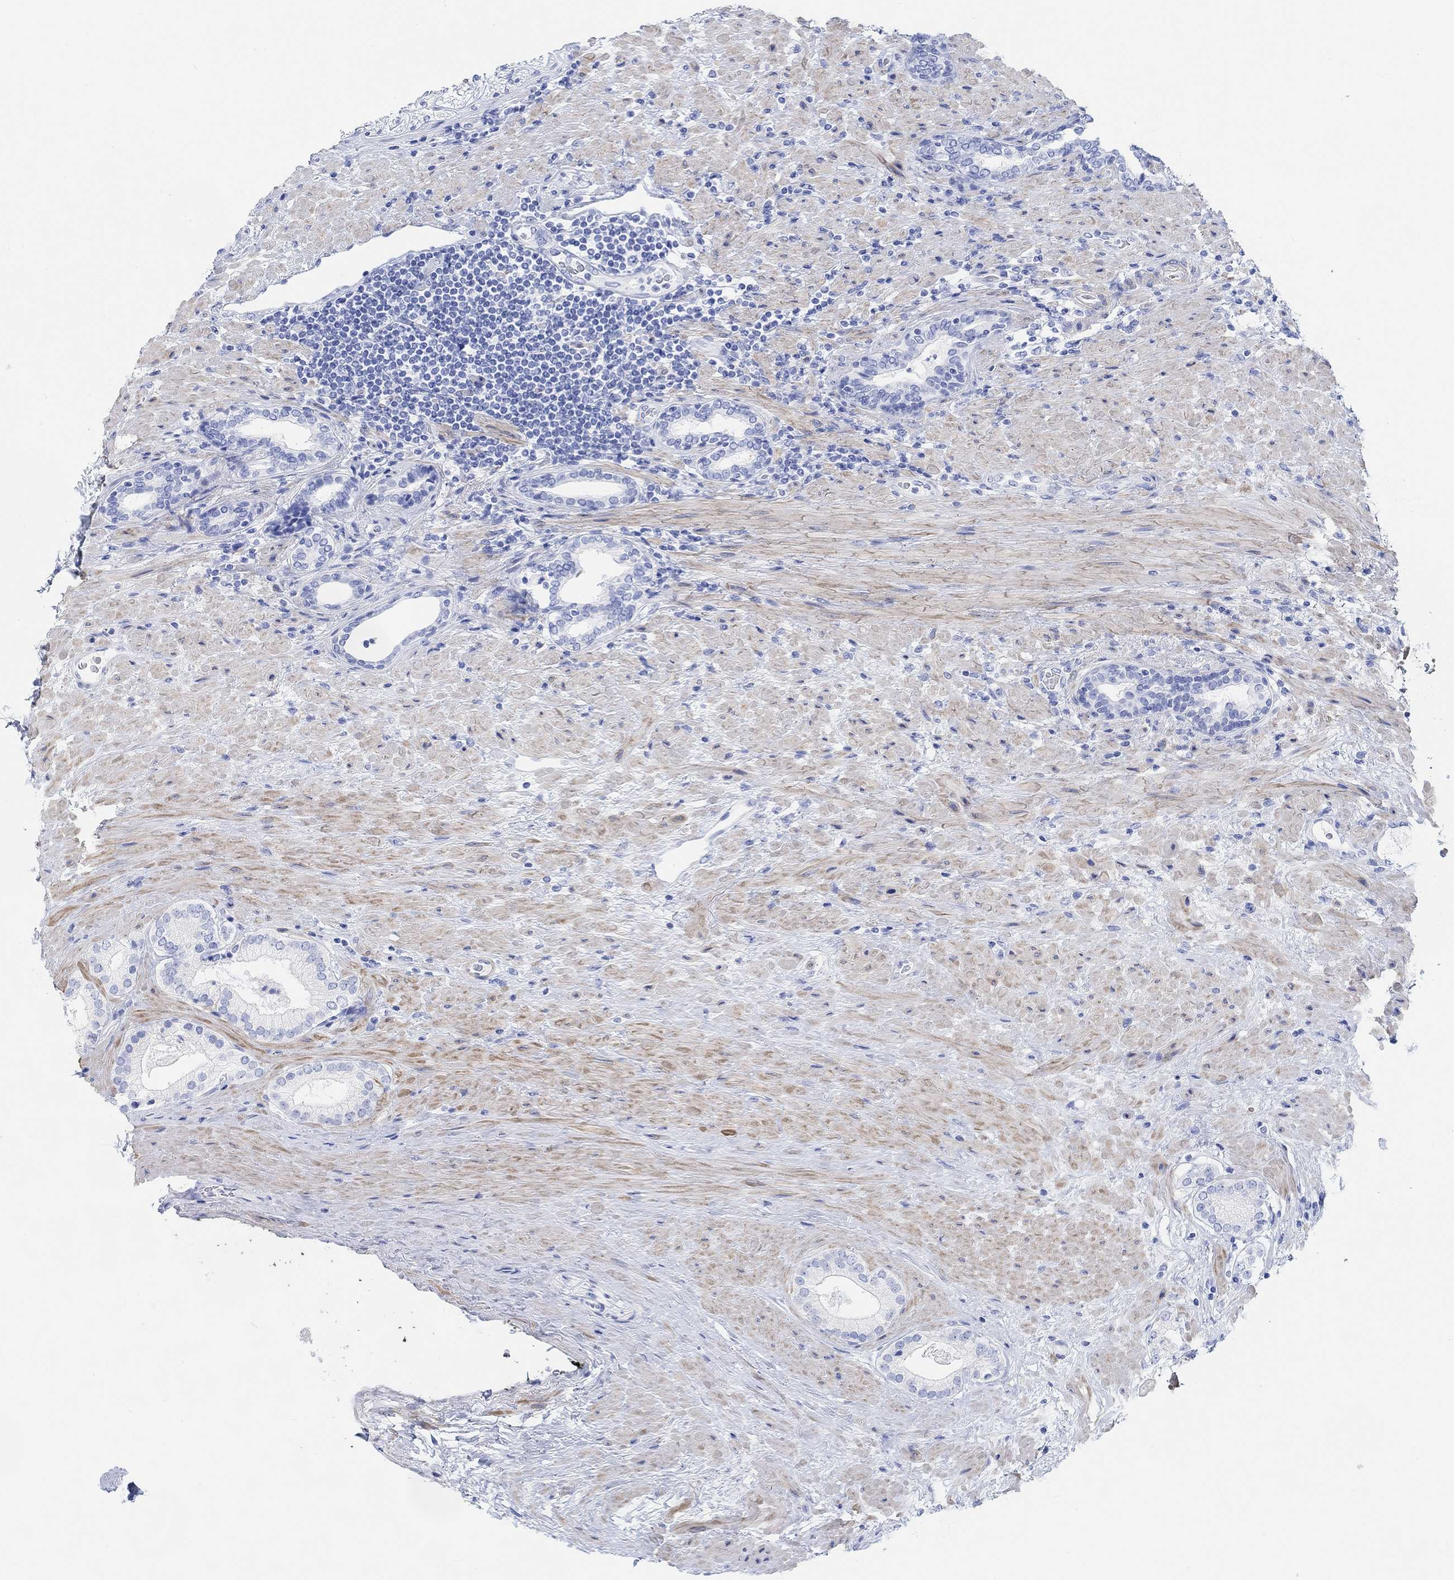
{"staining": {"intensity": "negative", "quantity": "none", "location": "none"}, "tissue": "prostate cancer", "cell_type": "Tumor cells", "image_type": "cancer", "snomed": [{"axis": "morphology", "description": "Adenocarcinoma, Low grade"}, {"axis": "topography", "description": "Prostate and seminal vesicle, NOS"}], "caption": "DAB (3,3'-diaminobenzidine) immunohistochemical staining of adenocarcinoma (low-grade) (prostate) exhibits no significant staining in tumor cells. The staining was performed using DAB (3,3'-diaminobenzidine) to visualize the protein expression in brown, while the nuclei were stained in blue with hematoxylin (Magnification: 20x).", "gene": "ANKRD33", "patient": {"sex": "male", "age": 61}}